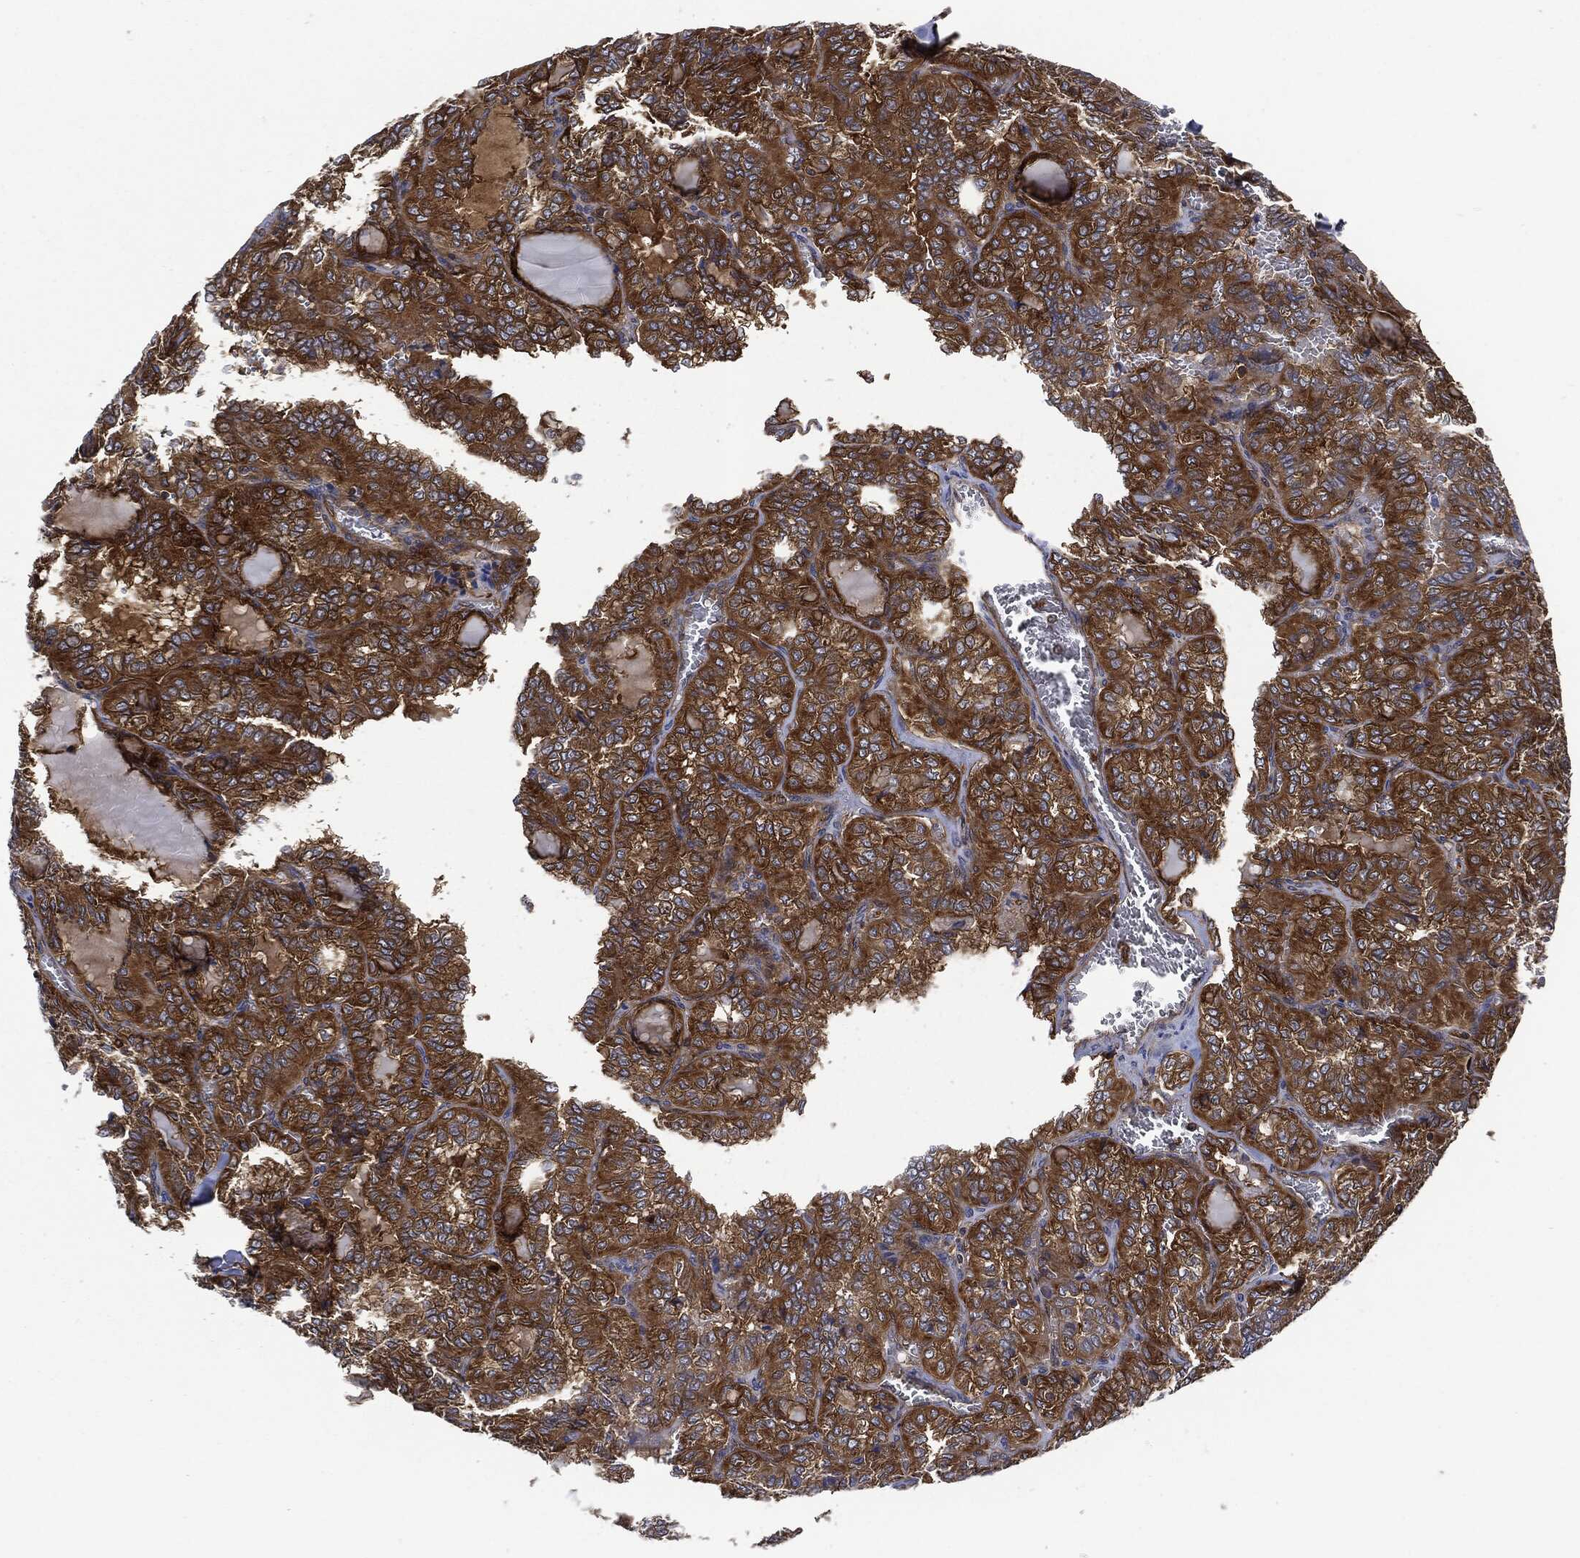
{"staining": {"intensity": "strong", "quantity": ">75%", "location": "cytoplasmic/membranous"}, "tissue": "thyroid cancer", "cell_type": "Tumor cells", "image_type": "cancer", "snomed": [{"axis": "morphology", "description": "Papillary adenocarcinoma, NOS"}, {"axis": "topography", "description": "Thyroid gland"}], "caption": "This histopathology image shows papillary adenocarcinoma (thyroid) stained with IHC to label a protein in brown. The cytoplasmic/membranous of tumor cells show strong positivity for the protein. Nuclei are counter-stained blue.", "gene": "XPNPEP1", "patient": {"sex": "female", "age": 41}}